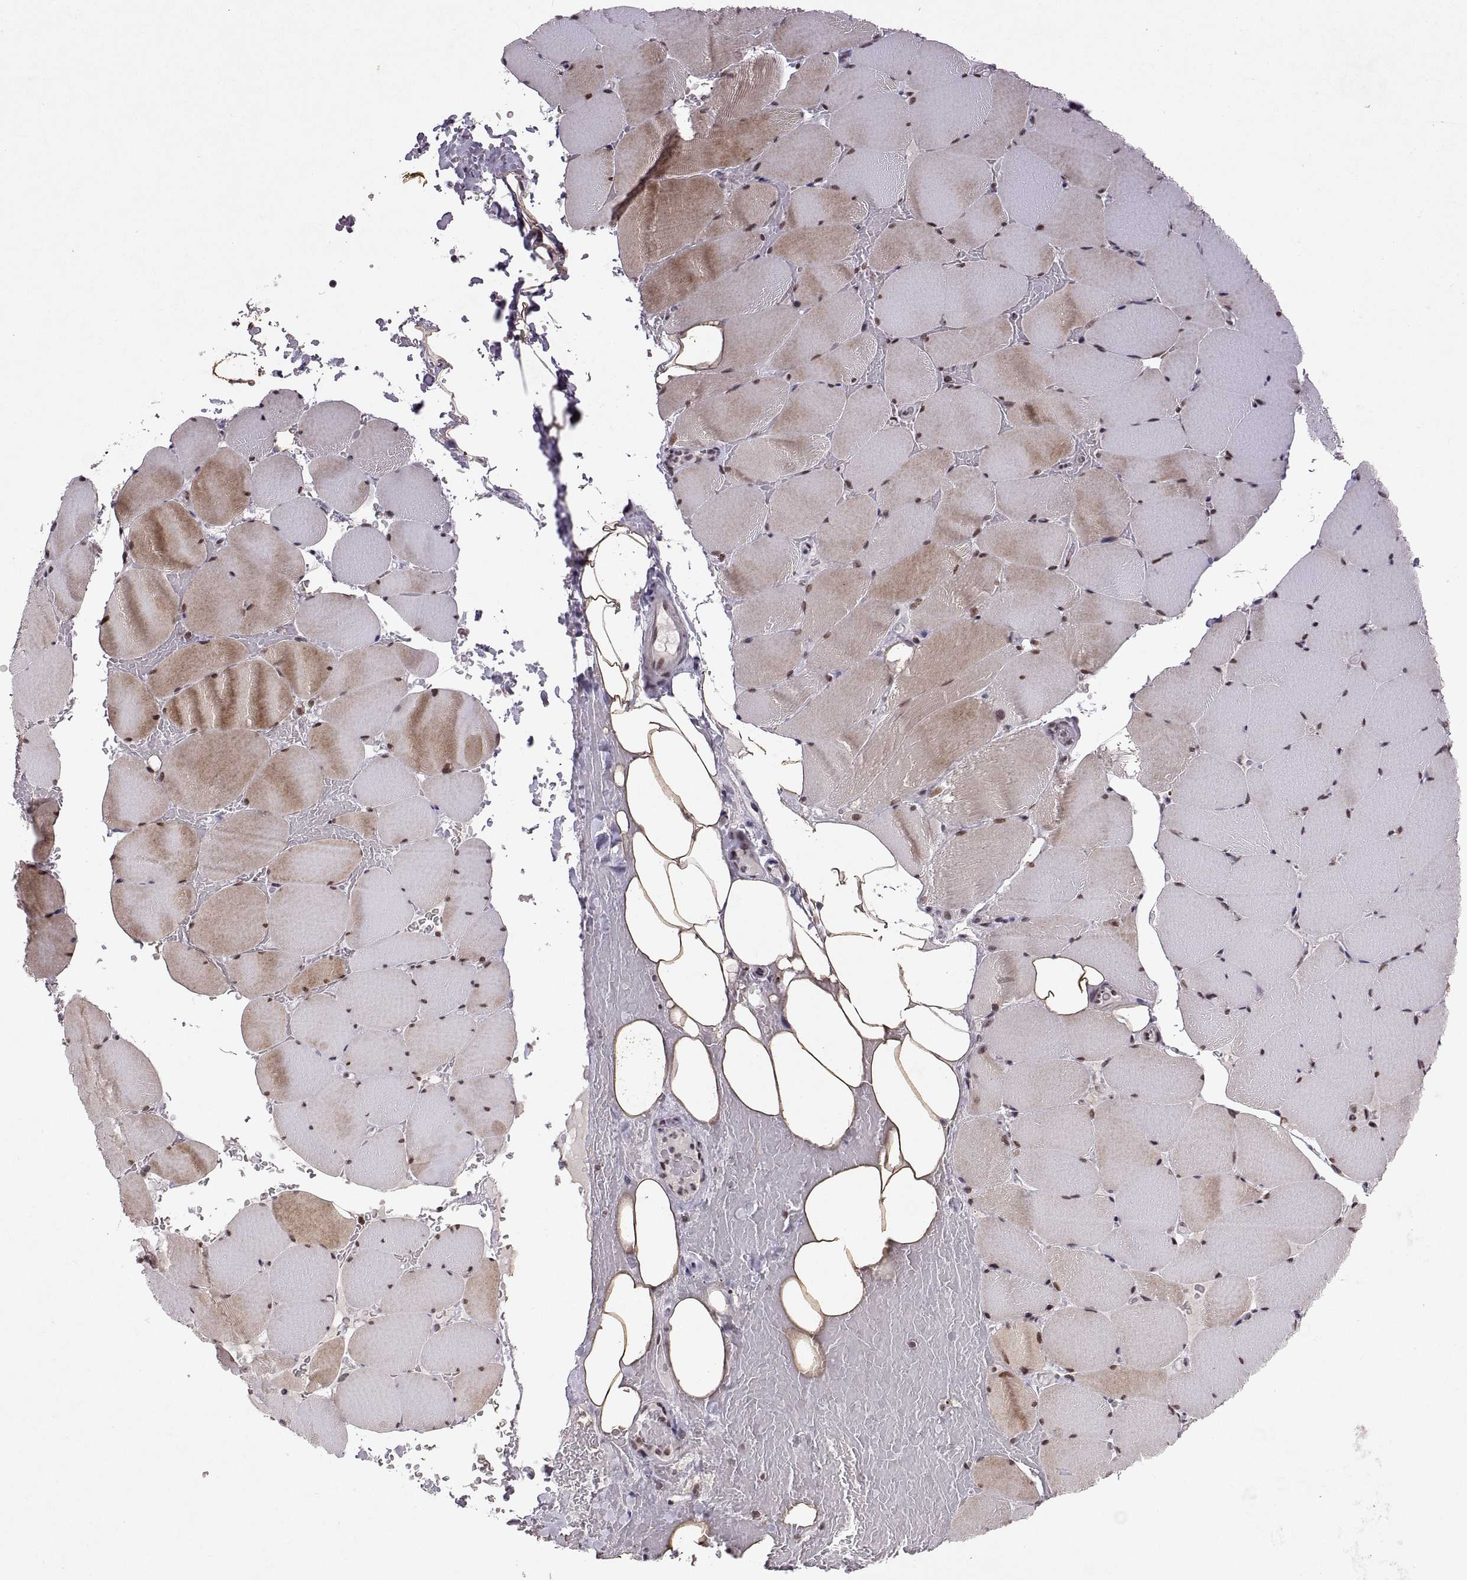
{"staining": {"intensity": "moderate", "quantity": "25%-75%", "location": "cytoplasmic/membranous,nuclear"}, "tissue": "skeletal muscle", "cell_type": "Myocytes", "image_type": "normal", "snomed": [{"axis": "morphology", "description": "Normal tissue, NOS"}, {"axis": "topography", "description": "Skeletal muscle"}], "caption": "Protein staining of unremarkable skeletal muscle reveals moderate cytoplasmic/membranous,nuclear expression in about 25%-75% of myocytes. (Brightfield microscopy of DAB IHC at high magnification).", "gene": "MT1E", "patient": {"sex": "female", "age": 37}}